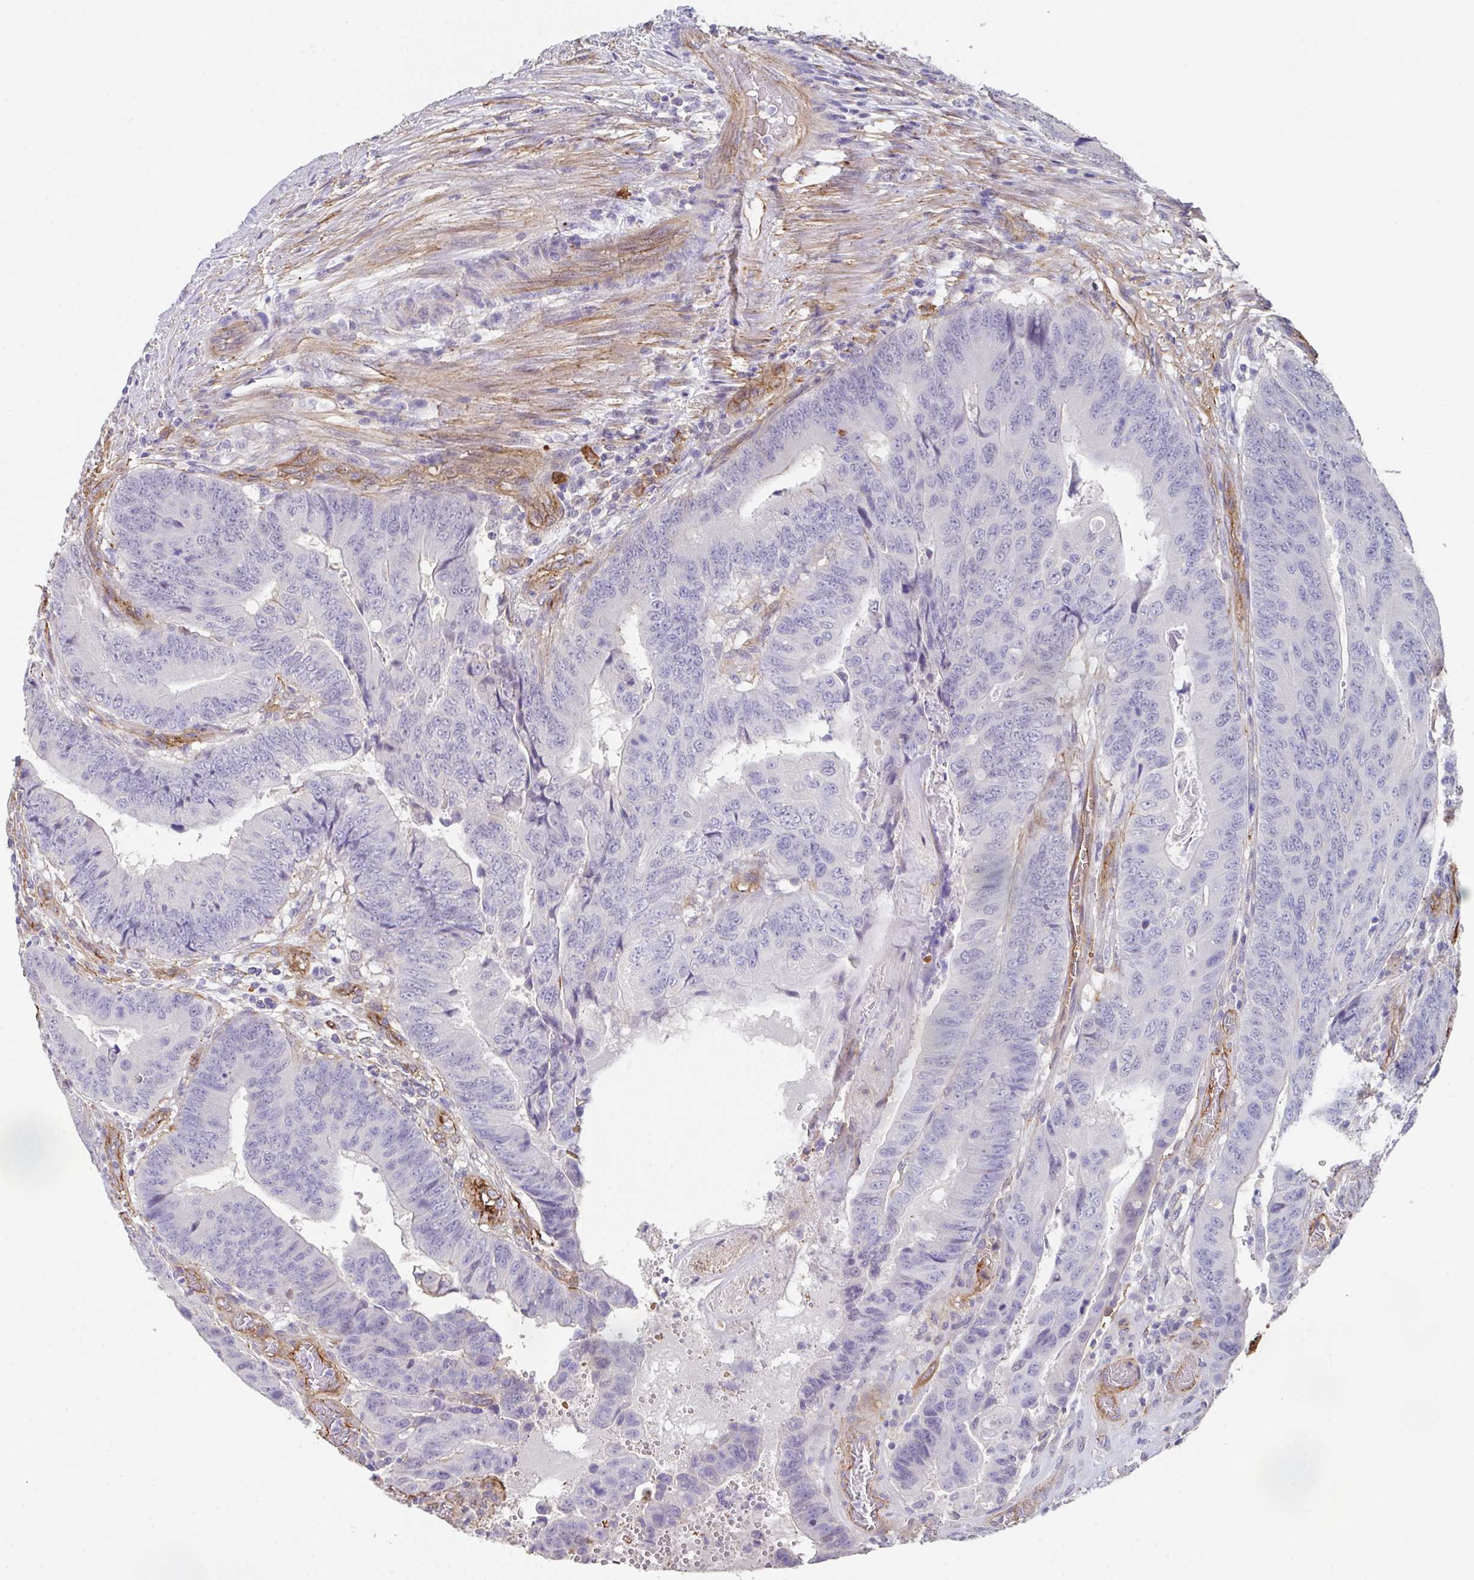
{"staining": {"intensity": "negative", "quantity": "none", "location": "none"}, "tissue": "colorectal cancer", "cell_type": "Tumor cells", "image_type": "cancer", "snomed": [{"axis": "morphology", "description": "Adenocarcinoma, NOS"}, {"axis": "topography", "description": "Colon"}], "caption": "A micrograph of adenocarcinoma (colorectal) stained for a protein demonstrates no brown staining in tumor cells.", "gene": "DBN1", "patient": {"sex": "female", "age": 48}}